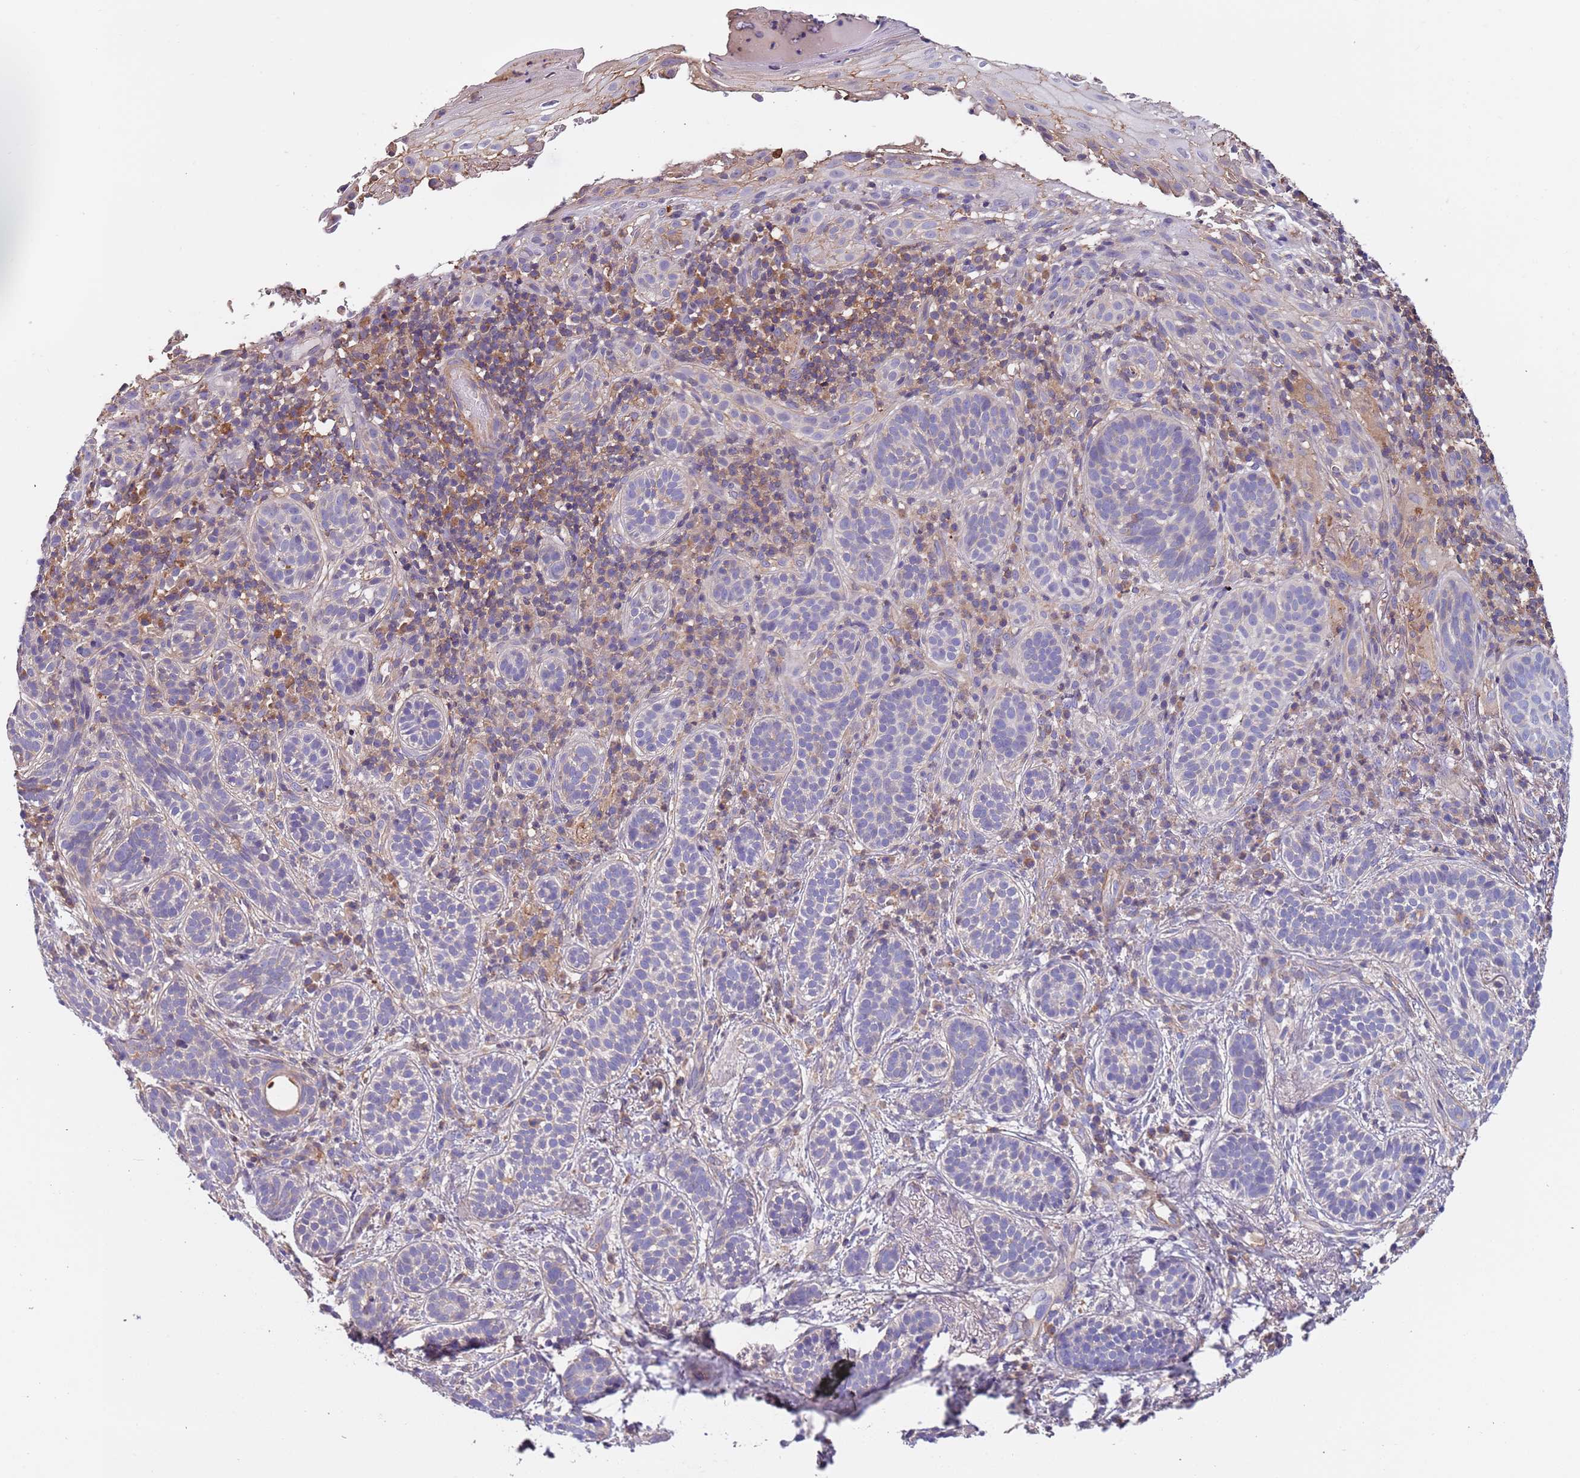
{"staining": {"intensity": "negative", "quantity": "none", "location": "none"}, "tissue": "skin cancer", "cell_type": "Tumor cells", "image_type": "cancer", "snomed": [{"axis": "morphology", "description": "Basal cell carcinoma"}, {"axis": "topography", "description": "Skin"}], "caption": "High magnification brightfield microscopy of skin cancer (basal cell carcinoma) stained with DAB (brown) and counterstained with hematoxylin (blue): tumor cells show no significant staining.", "gene": "SYT4", "patient": {"sex": "male", "age": 71}}